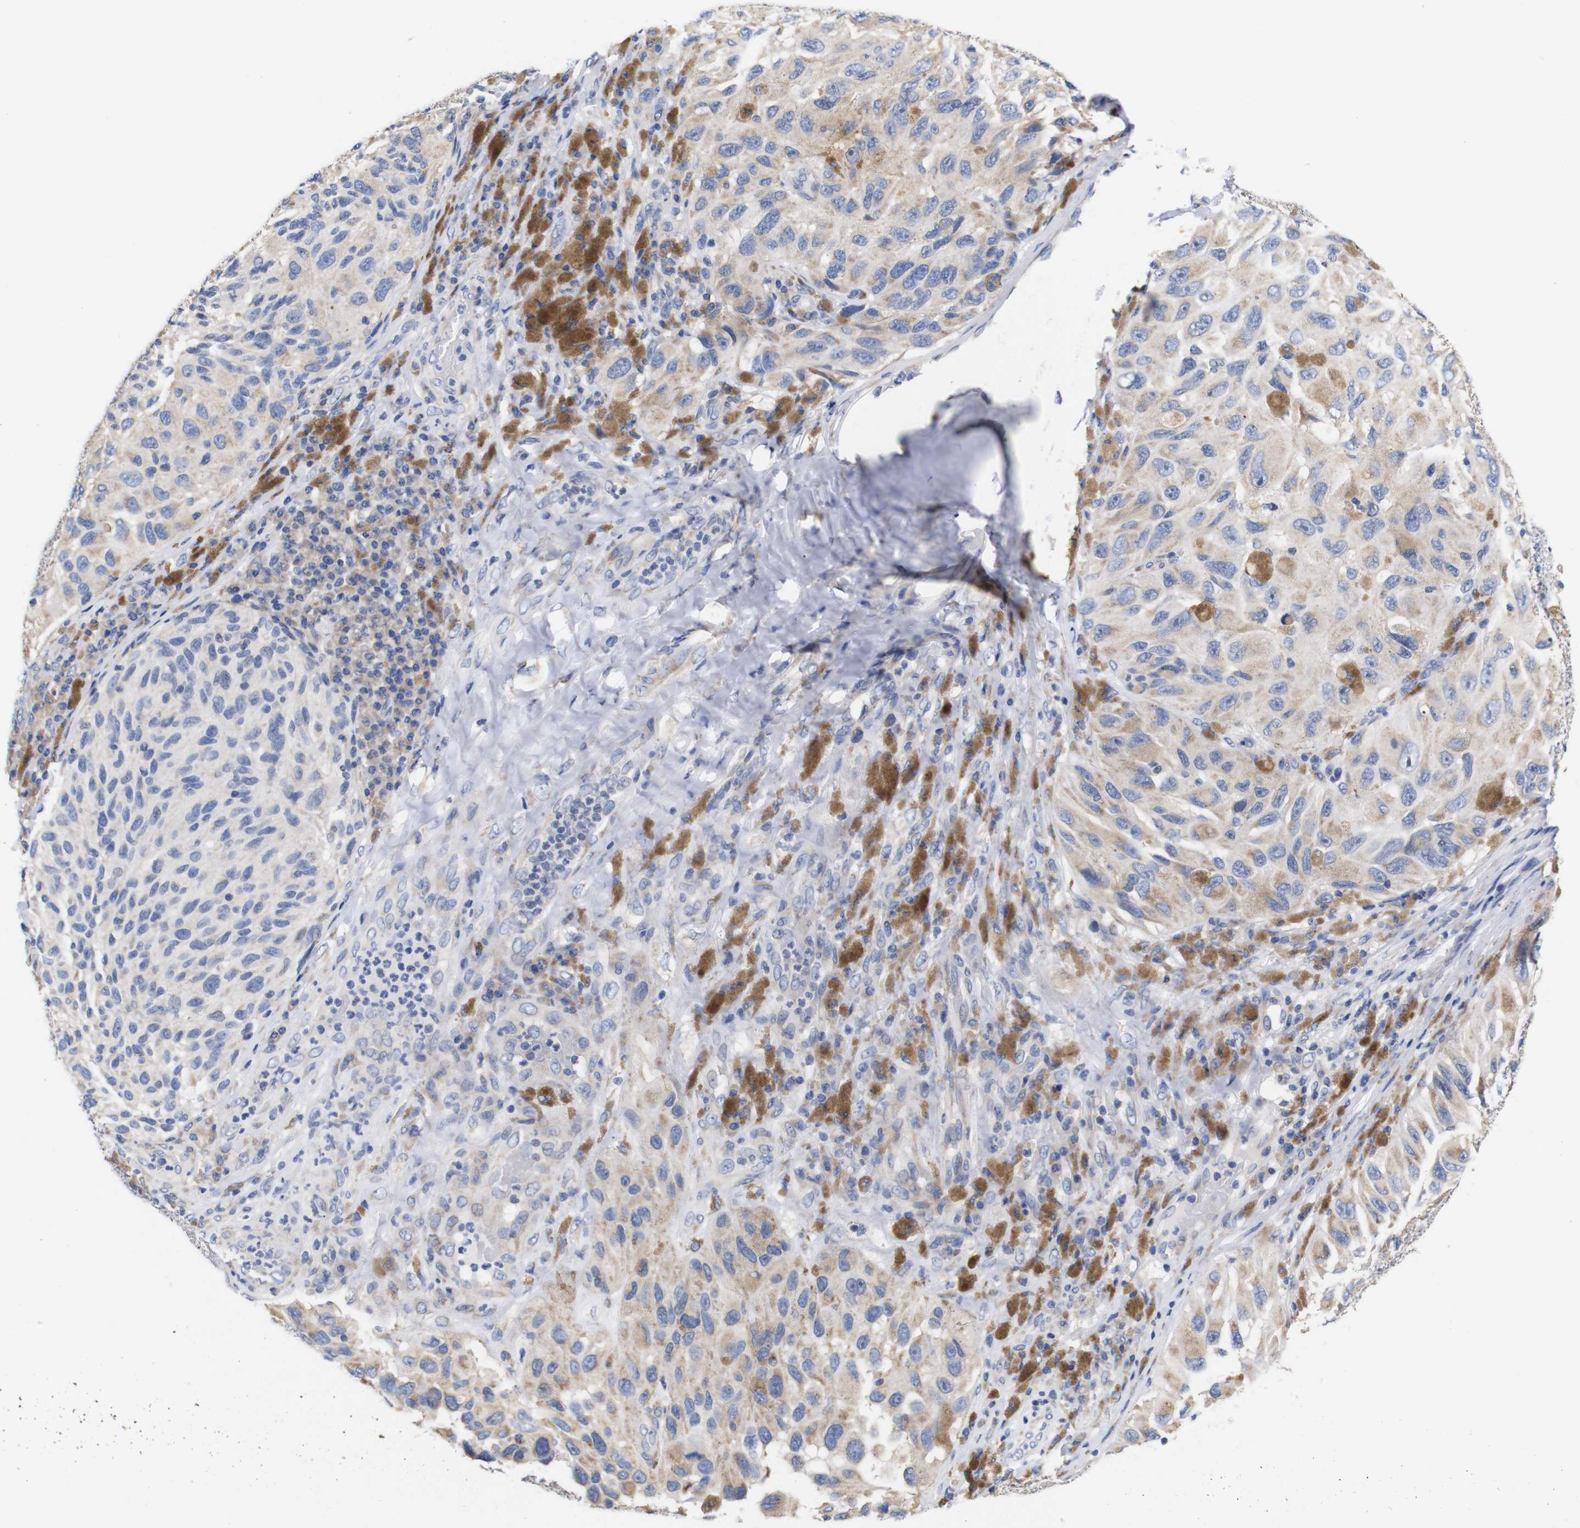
{"staining": {"intensity": "weak", "quantity": "25%-75%", "location": "cytoplasmic/membranous"}, "tissue": "melanoma", "cell_type": "Tumor cells", "image_type": "cancer", "snomed": [{"axis": "morphology", "description": "Malignant melanoma, NOS"}, {"axis": "topography", "description": "Skin"}], "caption": "Human melanoma stained for a protein (brown) demonstrates weak cytoplasmic/membranous positive staining in approximately 25%-75% of tumor cells.", "gene": "OPN3", "patient": {"sex": "female", "age": 73}}